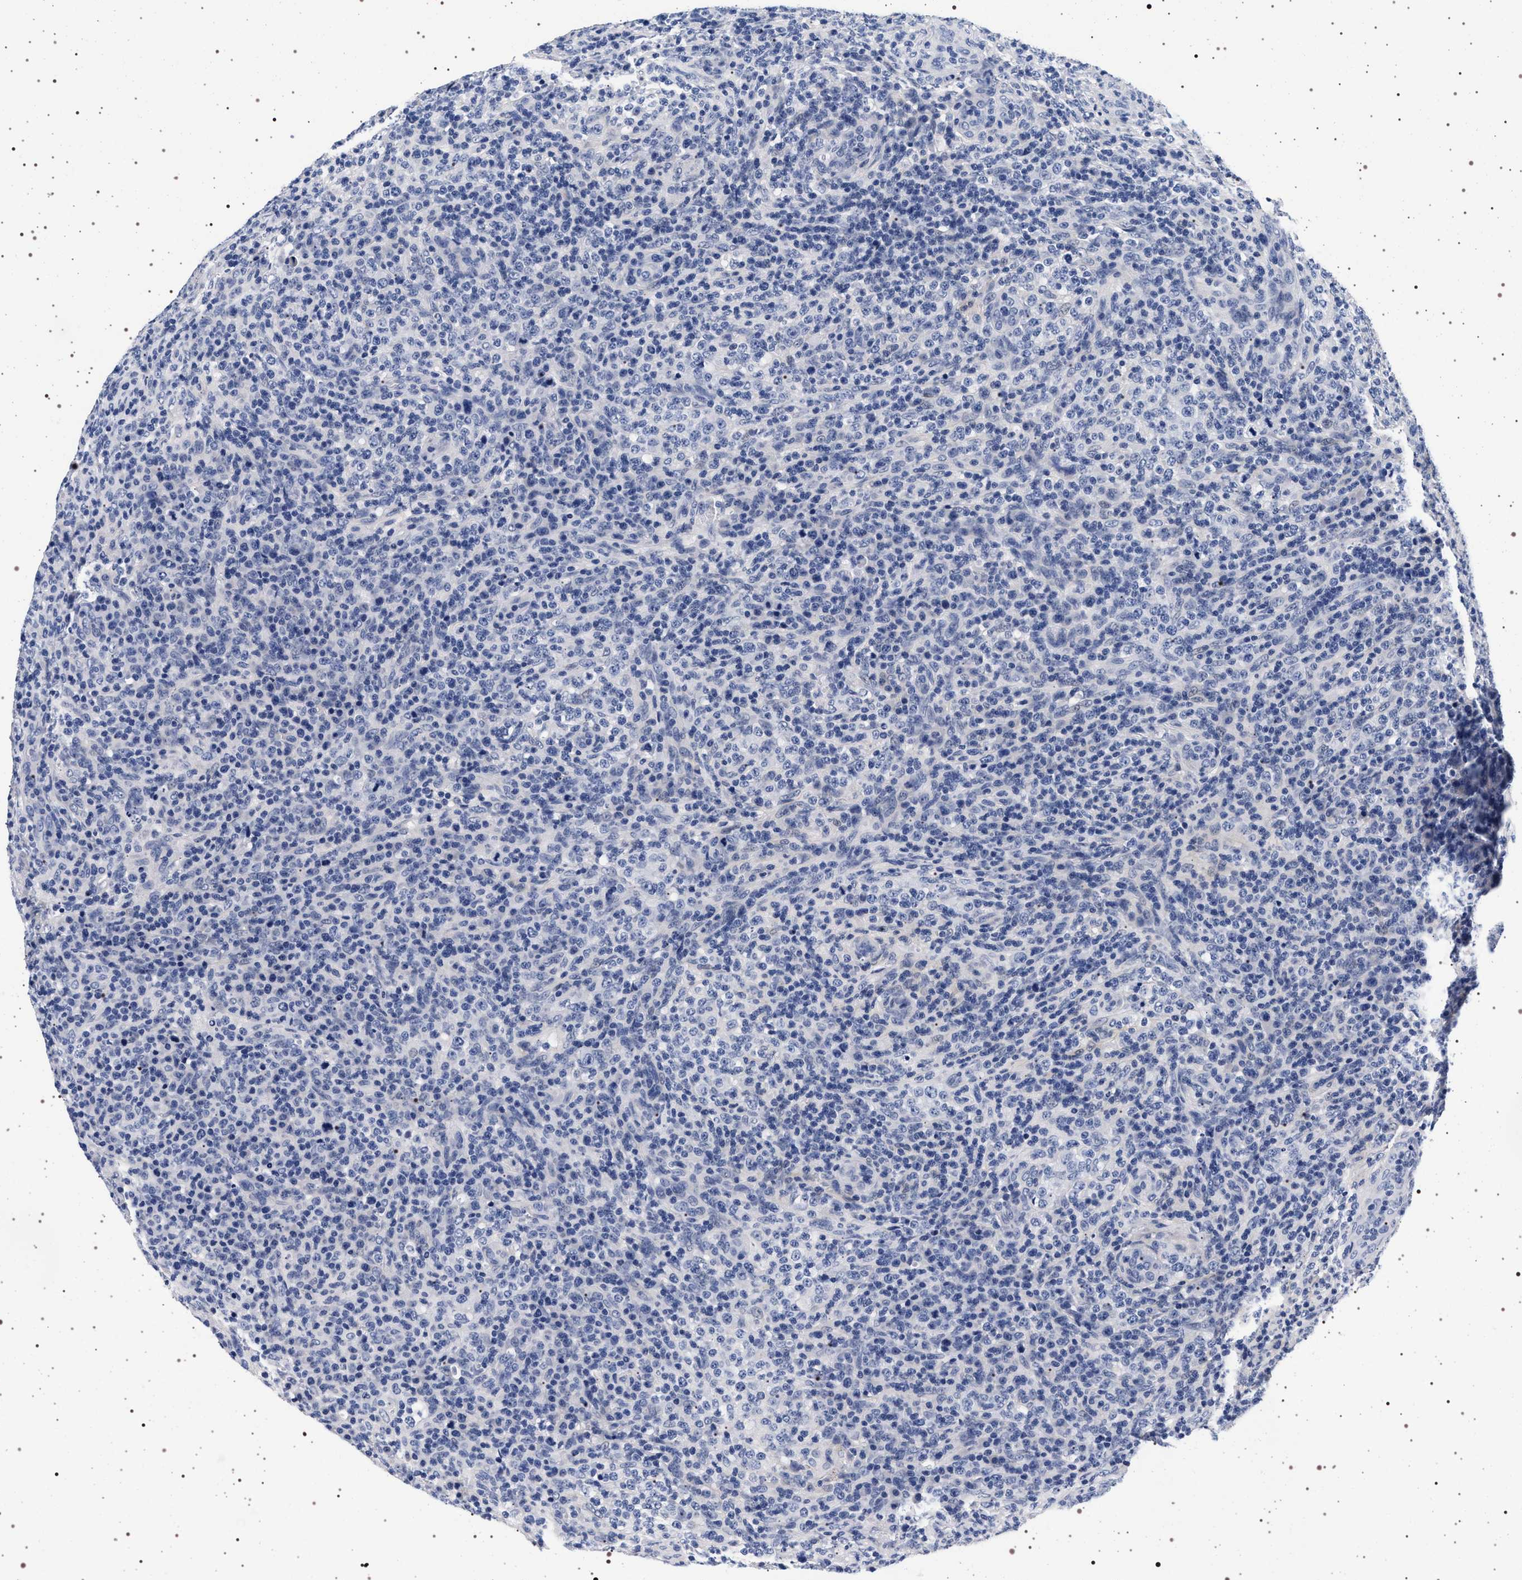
{"staining": {"intensity": "negative", "quantity": "none", "location": "none"}, "tissue": "lymphoma", "cell_type": "Tumor cells", "image_type": "cancer", "snomed": [{"axis": "morphology", "description": "Malignant lymphoma, non-Hodgkin's type, High grade"}, {"axis": "topography", "description": "Lymph node"}], "caption": "Micrograph shows no protein staining in tumor cells of lymphoma tissue.", "gene": "MAPK10", "patient": {"sex": "female", "age": 76}}